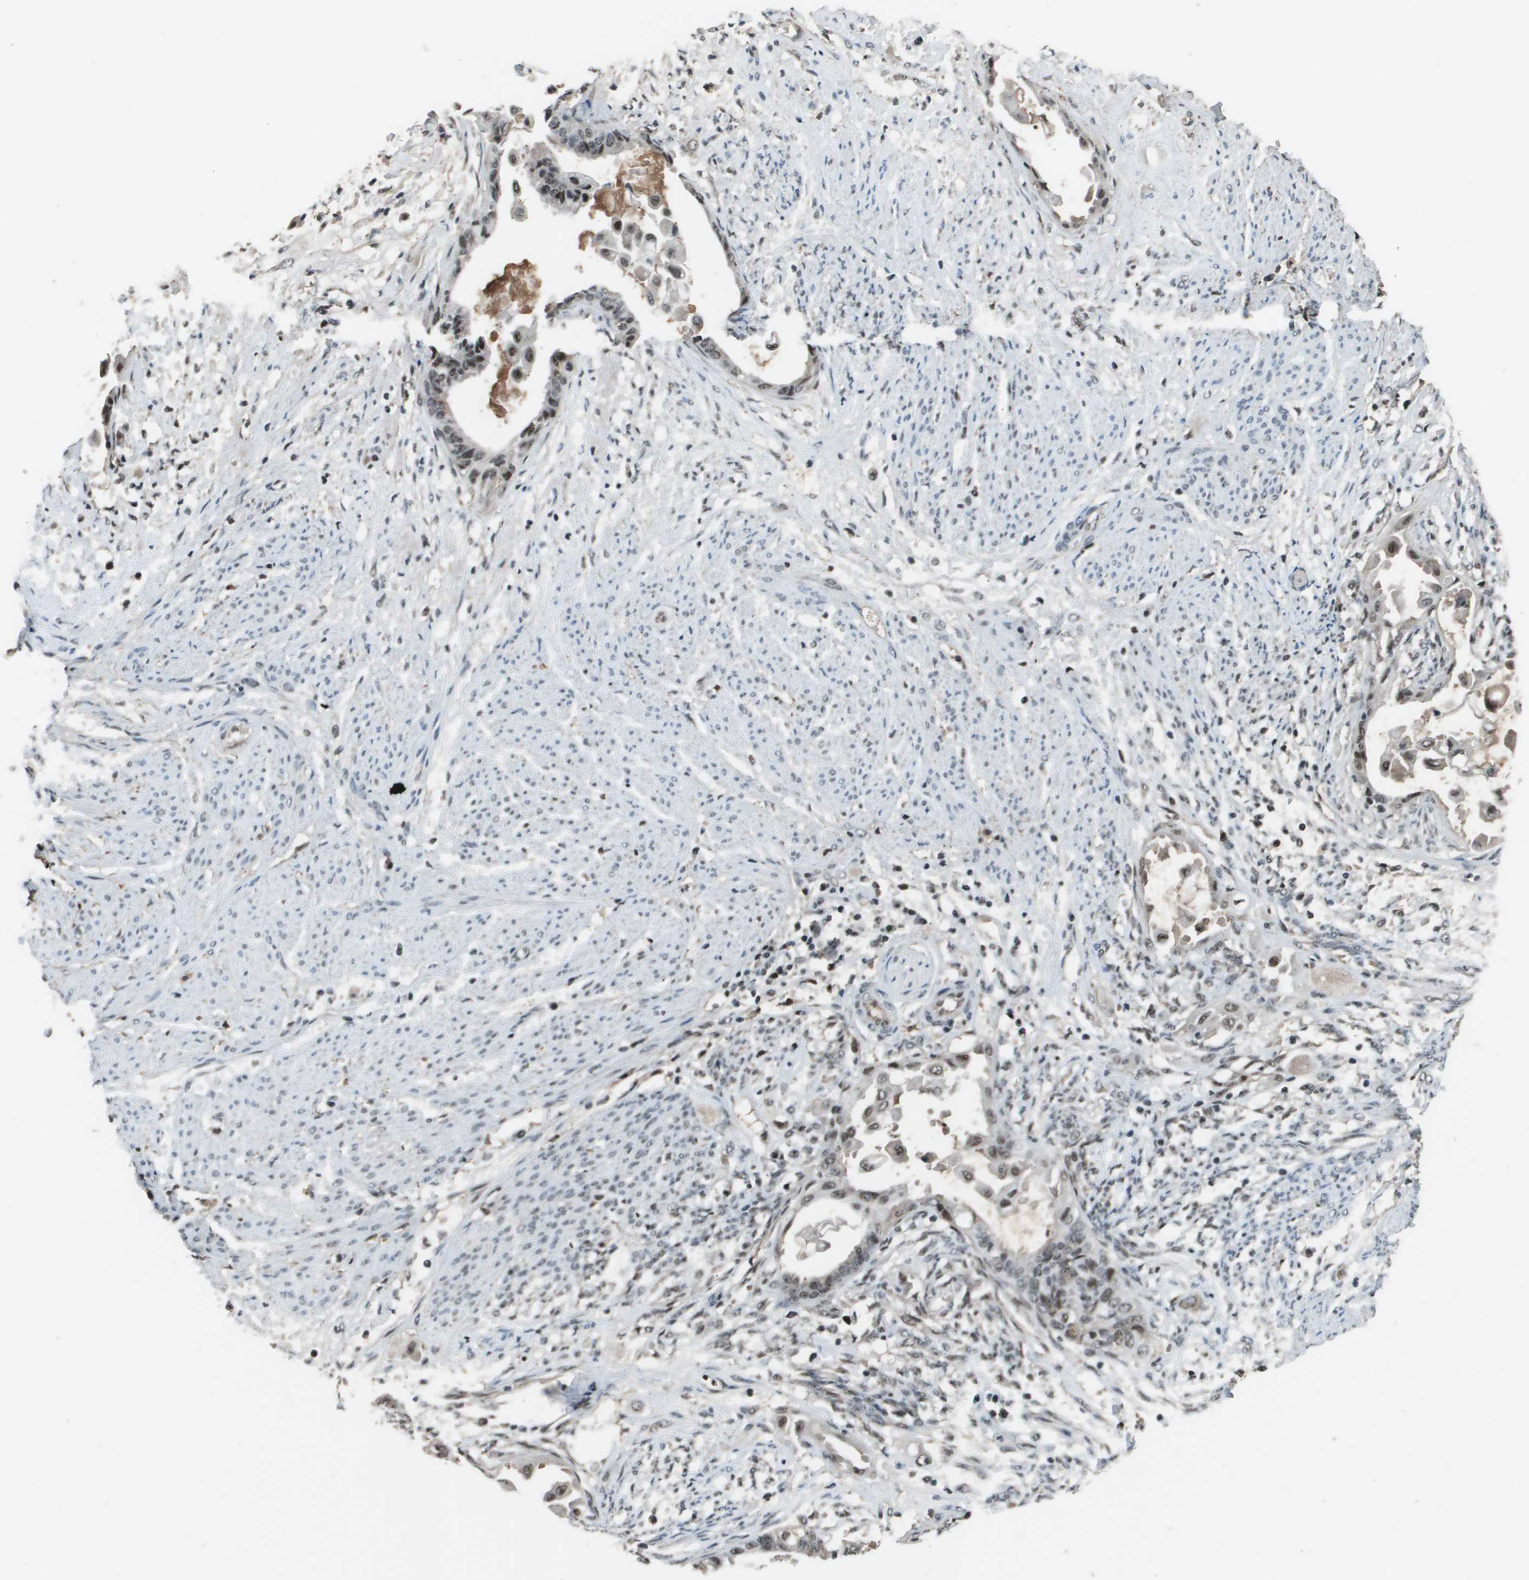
{"staining": {"intensity": "moderate", "quantity": "25%-75%", "location": "nuclear"}, "tissue": "cervical cancer", "cell_type": "Tumor cells", "image_type": "cancer", "snomed": [{"axis": "morphology", "description": "Normal tissue, NOS"}, {"axis": "morphology", "description": "Adenocarcinoma, NOS"}, {"axis": "topography", "description": "Cervix"}, {"axis": "topography", "description": "Endometrium"}], "caption": "High-power microscopy captured an immunohistochemistry (IHC) photomicrograph of cervical cancer (adenocarcinoma), revealing moderate nuclear staining in approximately 25%-75% of tumor cells.", "gene": "THRAP3", "patient": {"sex": "female", "age": 86}}